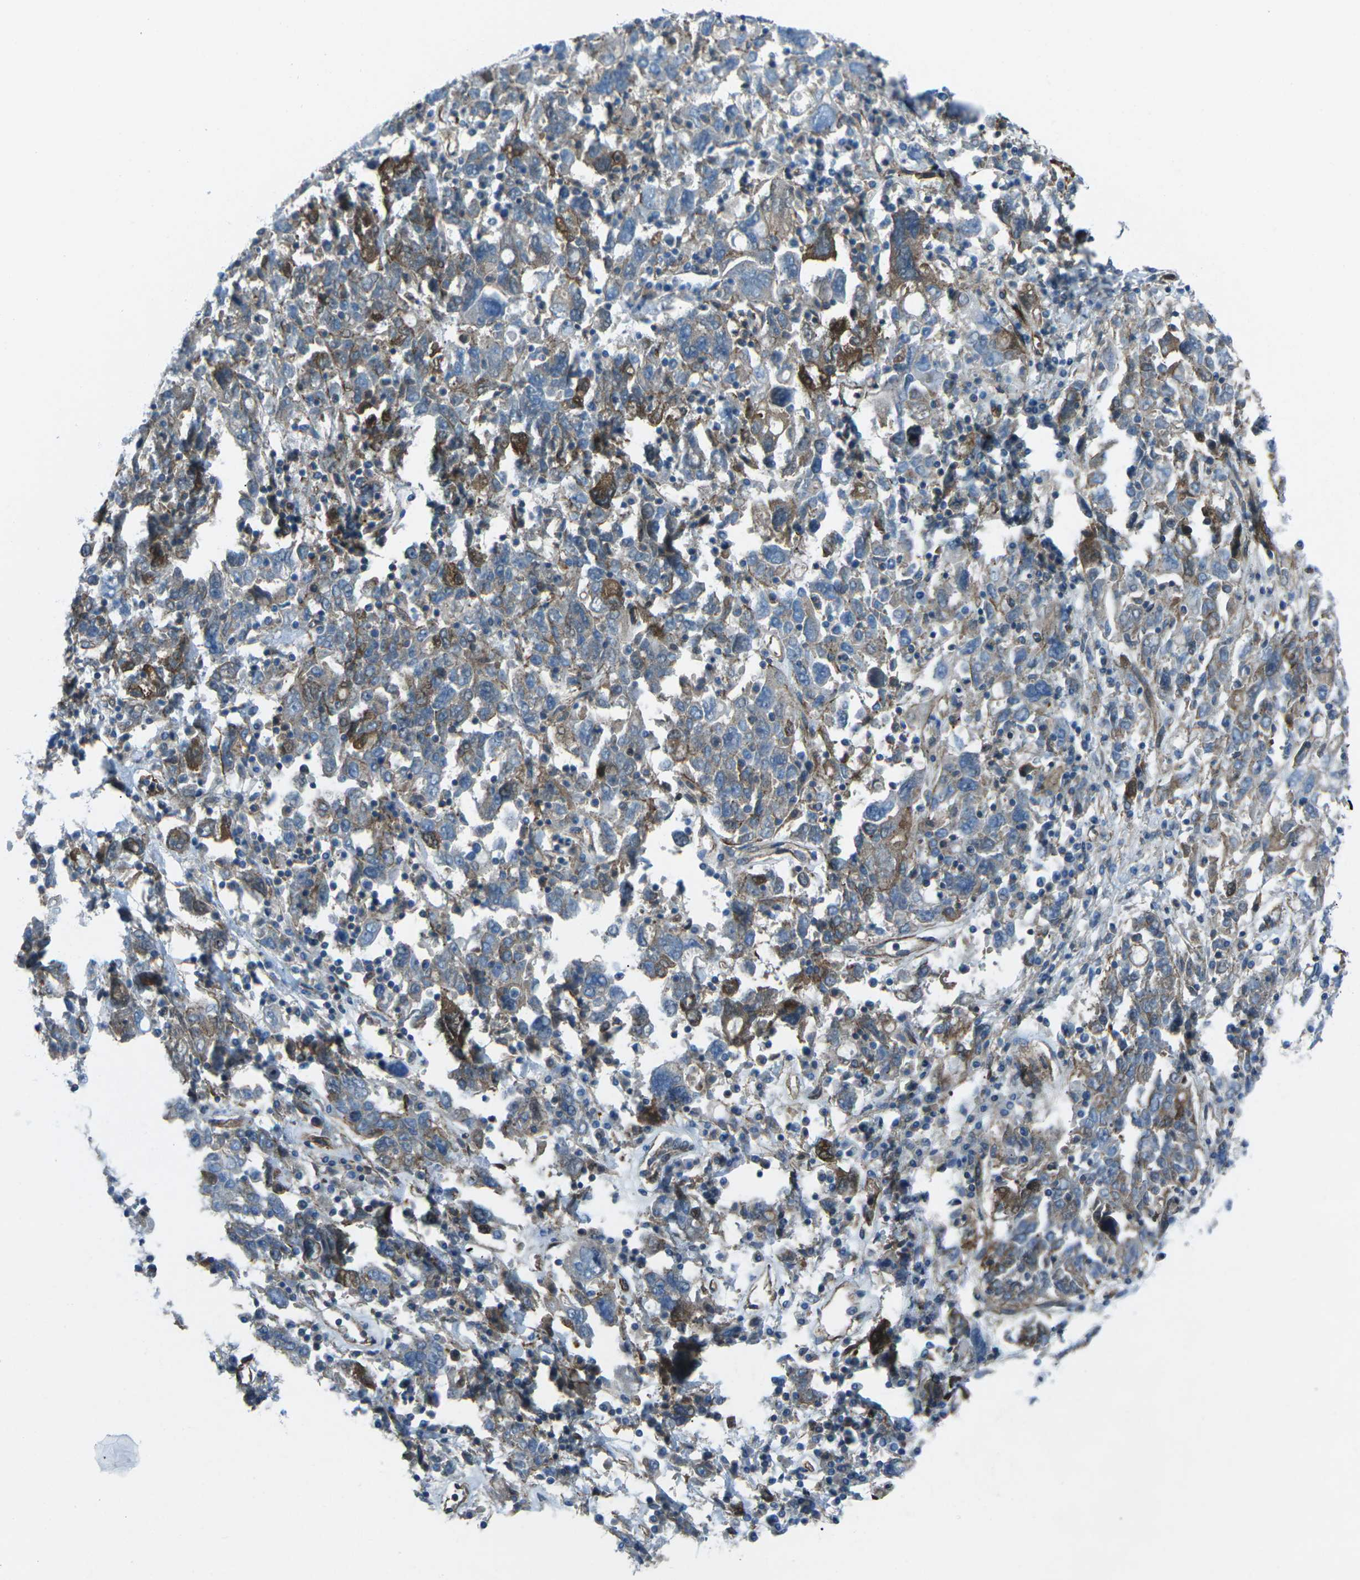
{"staining": {"intensity": "weak", "quantity": "<25%", "location": "cytoplasmic/membranous"}, "tissue": "ovarian cancer", "cell_type": "Tumor cells", "image_type": "cancer", "snomed": [{"axis": "morphology", "description": "Carcinoma, endometroid"}, {"axis": "topography", "description": "Ovary"}], "caption": "This image is of ovarian endometroid carcinoma stained with IHC to label a protein in brown with the nuclei are counter-stained blue. There is no expression in tumor cells.", "gene": "UTRN", "patient": {"sex": "female", "age": 62}}